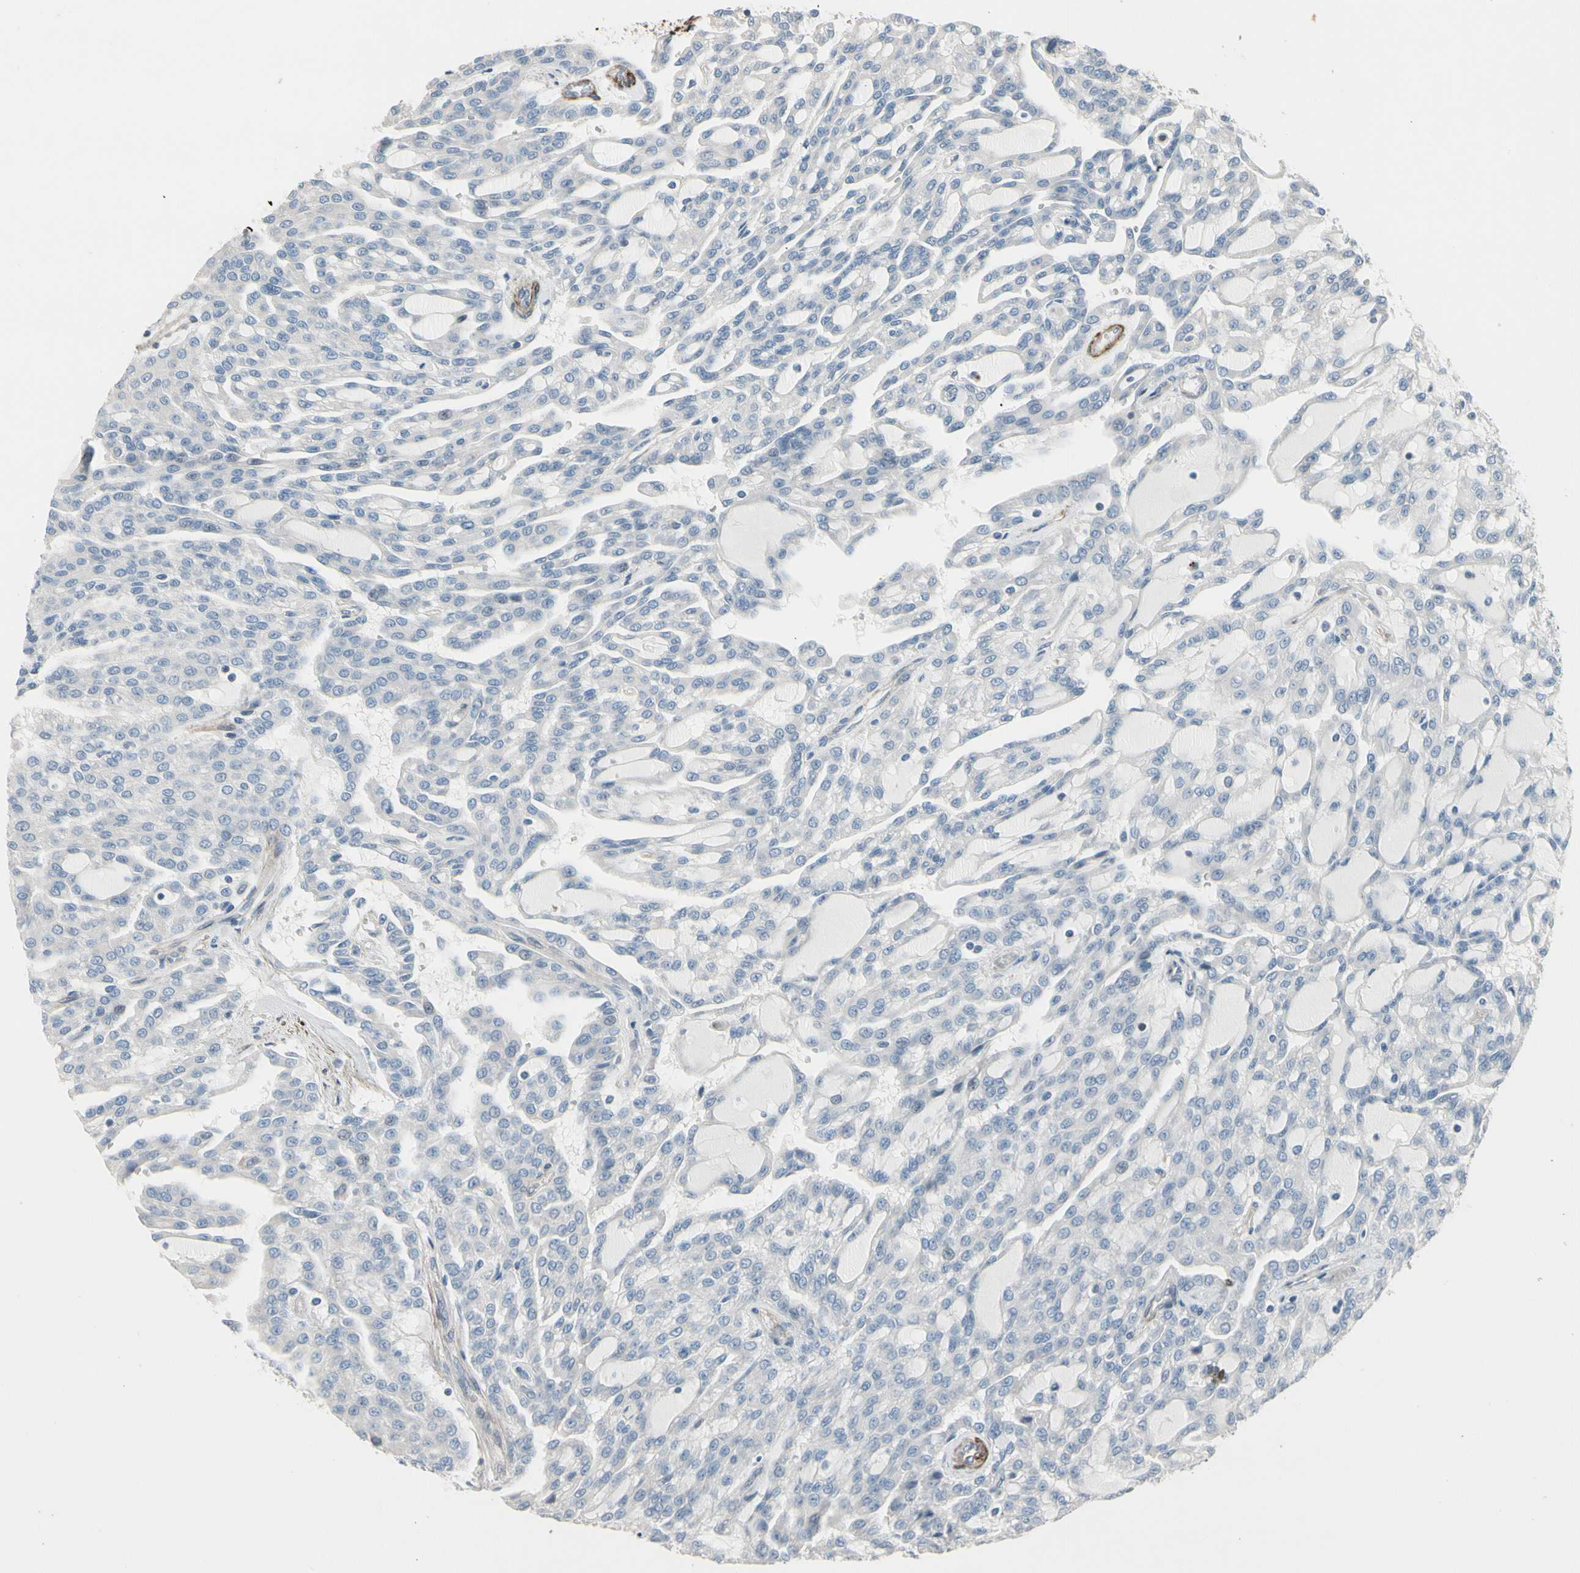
{"staining": {"intensity": "negative", "quantity": "none", "location": "none"}, "tissue": "renal cancer", "cell_type": "Tumor cells", "image_type": "cancer", "snomed": [{"axis": "morphology", "description": "Adenocarcinoma, NOS"}, {"axis": "topography", "description": "Kidney"}], "caption": "This image is of renal cancer stained with IHC to label a protein in brown with the nuclei are counter-stained blue. There is no positivity in tumor cells.", "gene": "TPM1", "patient": {"sex": "male", "age": 63}}